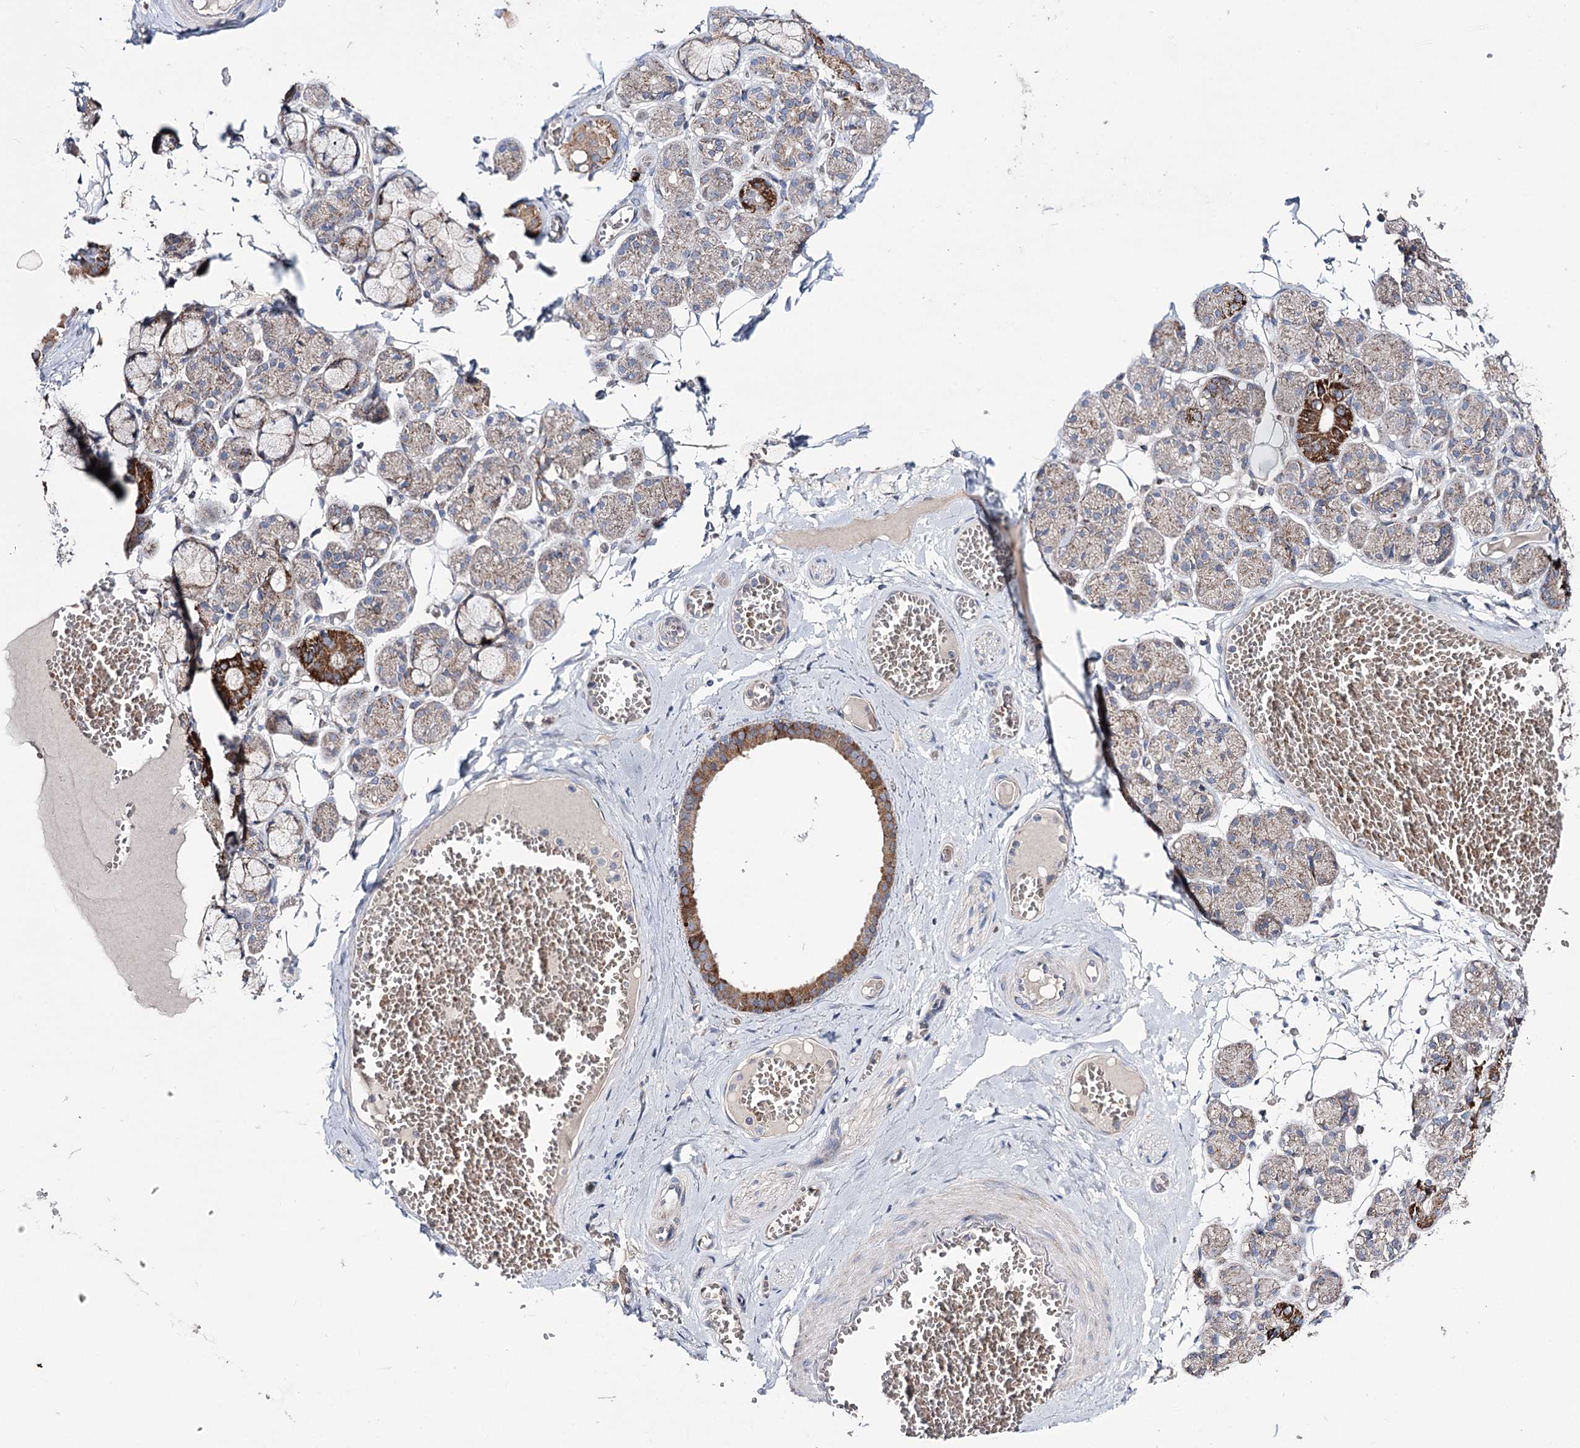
{"staining": {"intensity": "strong", "quantity": "<25%", "location": "cytoplasmic/membranous"}, "tissue": "salivary gland", "cell_type": "Glandular cells", "image_type": "normal", "snomed": [{"axis": "morphology", "description": "Normal tissue, NOS"}, {"axis": "topography", "description": "Salivary gland"}], "caption": "Protein analysis of normal salivary gland demonstrates strong cytoplasmic/membranous positivity in approximately <25% of glandular cells.", "gene": "OSBPL5", "patient": {"sex": "male", "age": 63}}